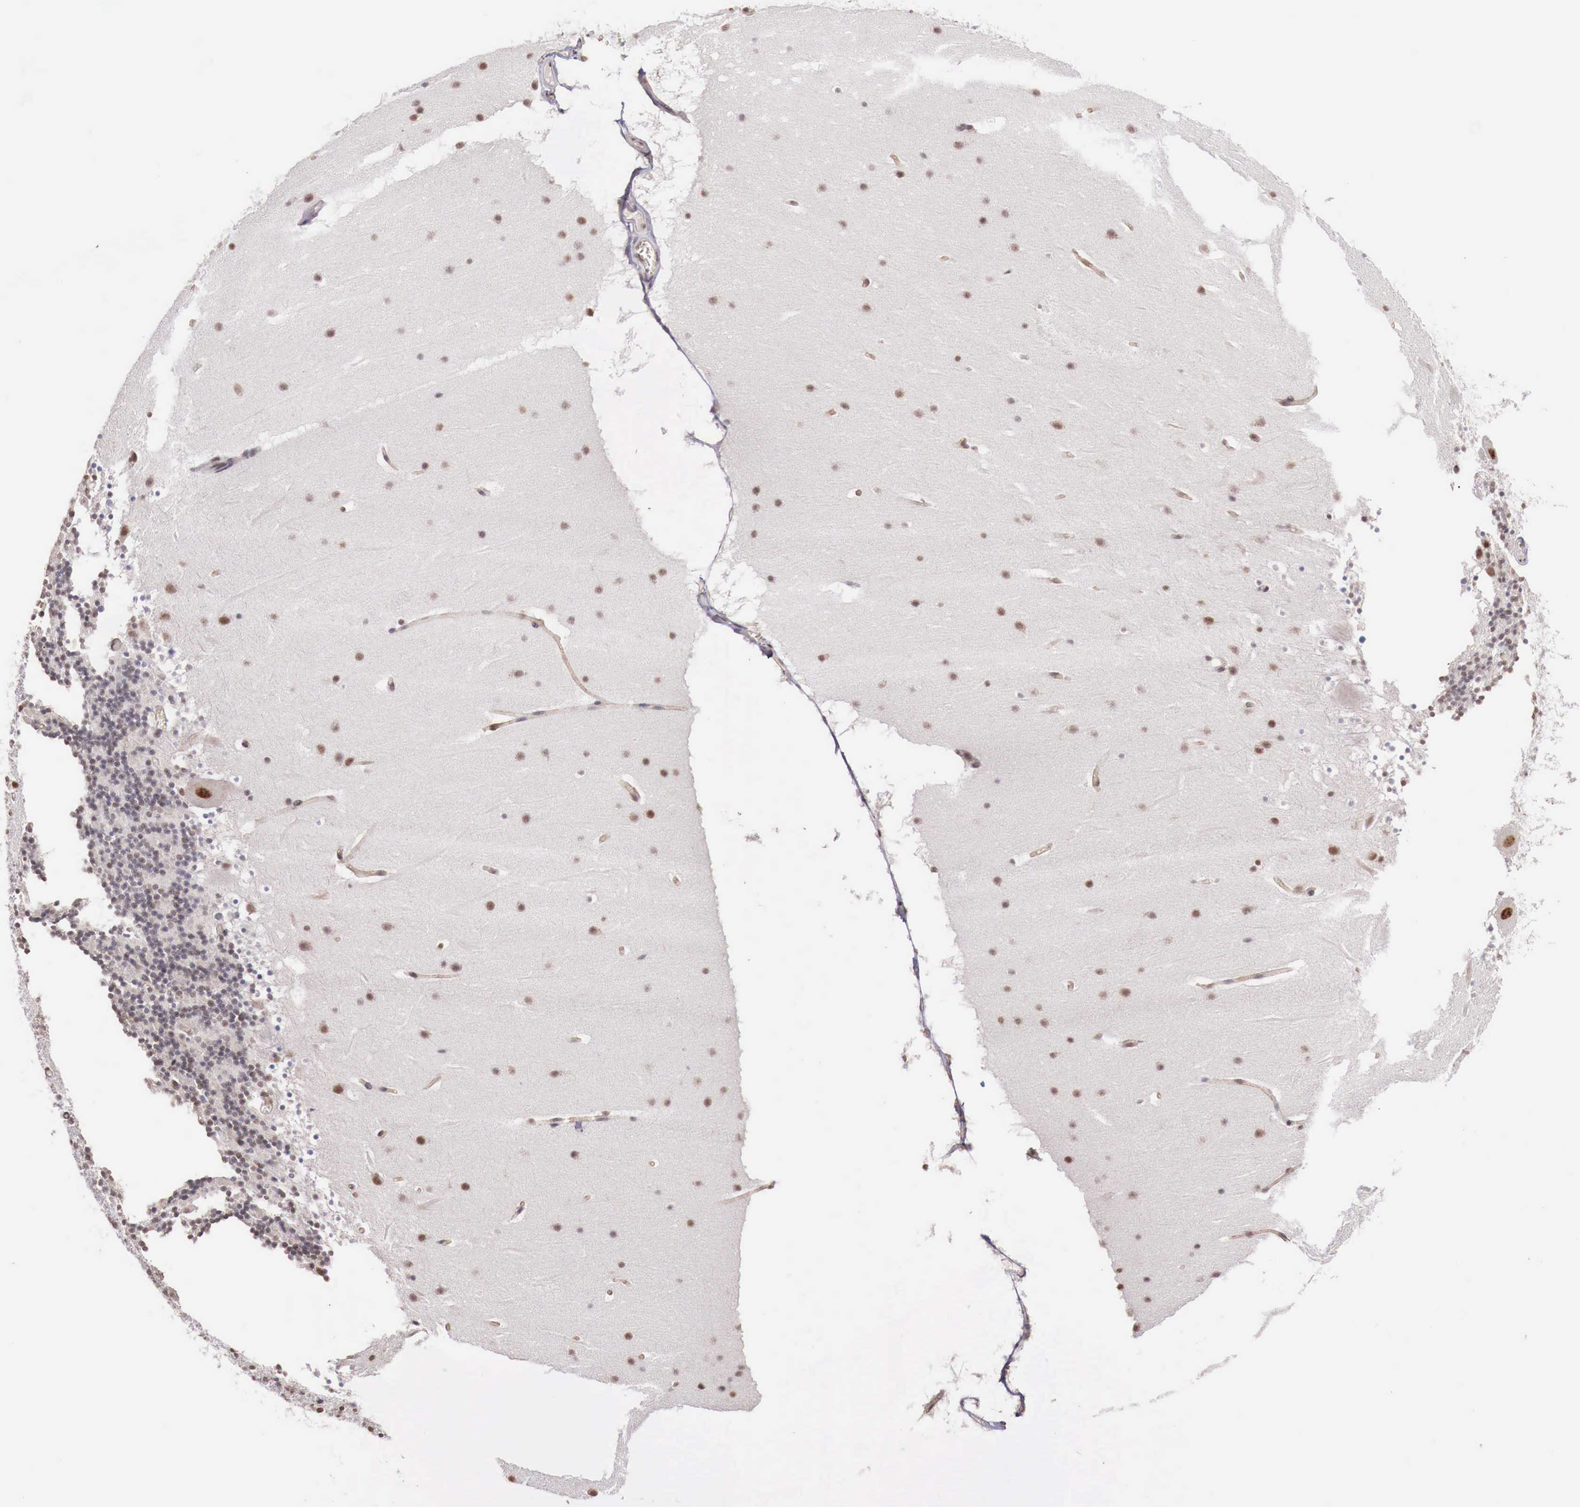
{"staining": {"intensity": "weak", "quantity": ">75%", "location": "nuclear"}, "tissue": "cerebellum", "cell_type": "Cells in granular layer", "image_type": "normal", "snomed": [{"axis": "morphology", "description": "Normal tissue, NOS"}, {"axis": "topography", "description": "Cerebellum"}], "caption": "Brown immunohistochemical staining in normal human cerebellum exhibits weak nuclear staining in approximately >75% of cells in granular layer.", "gene": "FOXP2", "patient": {"sex": "male", "age": 45}}